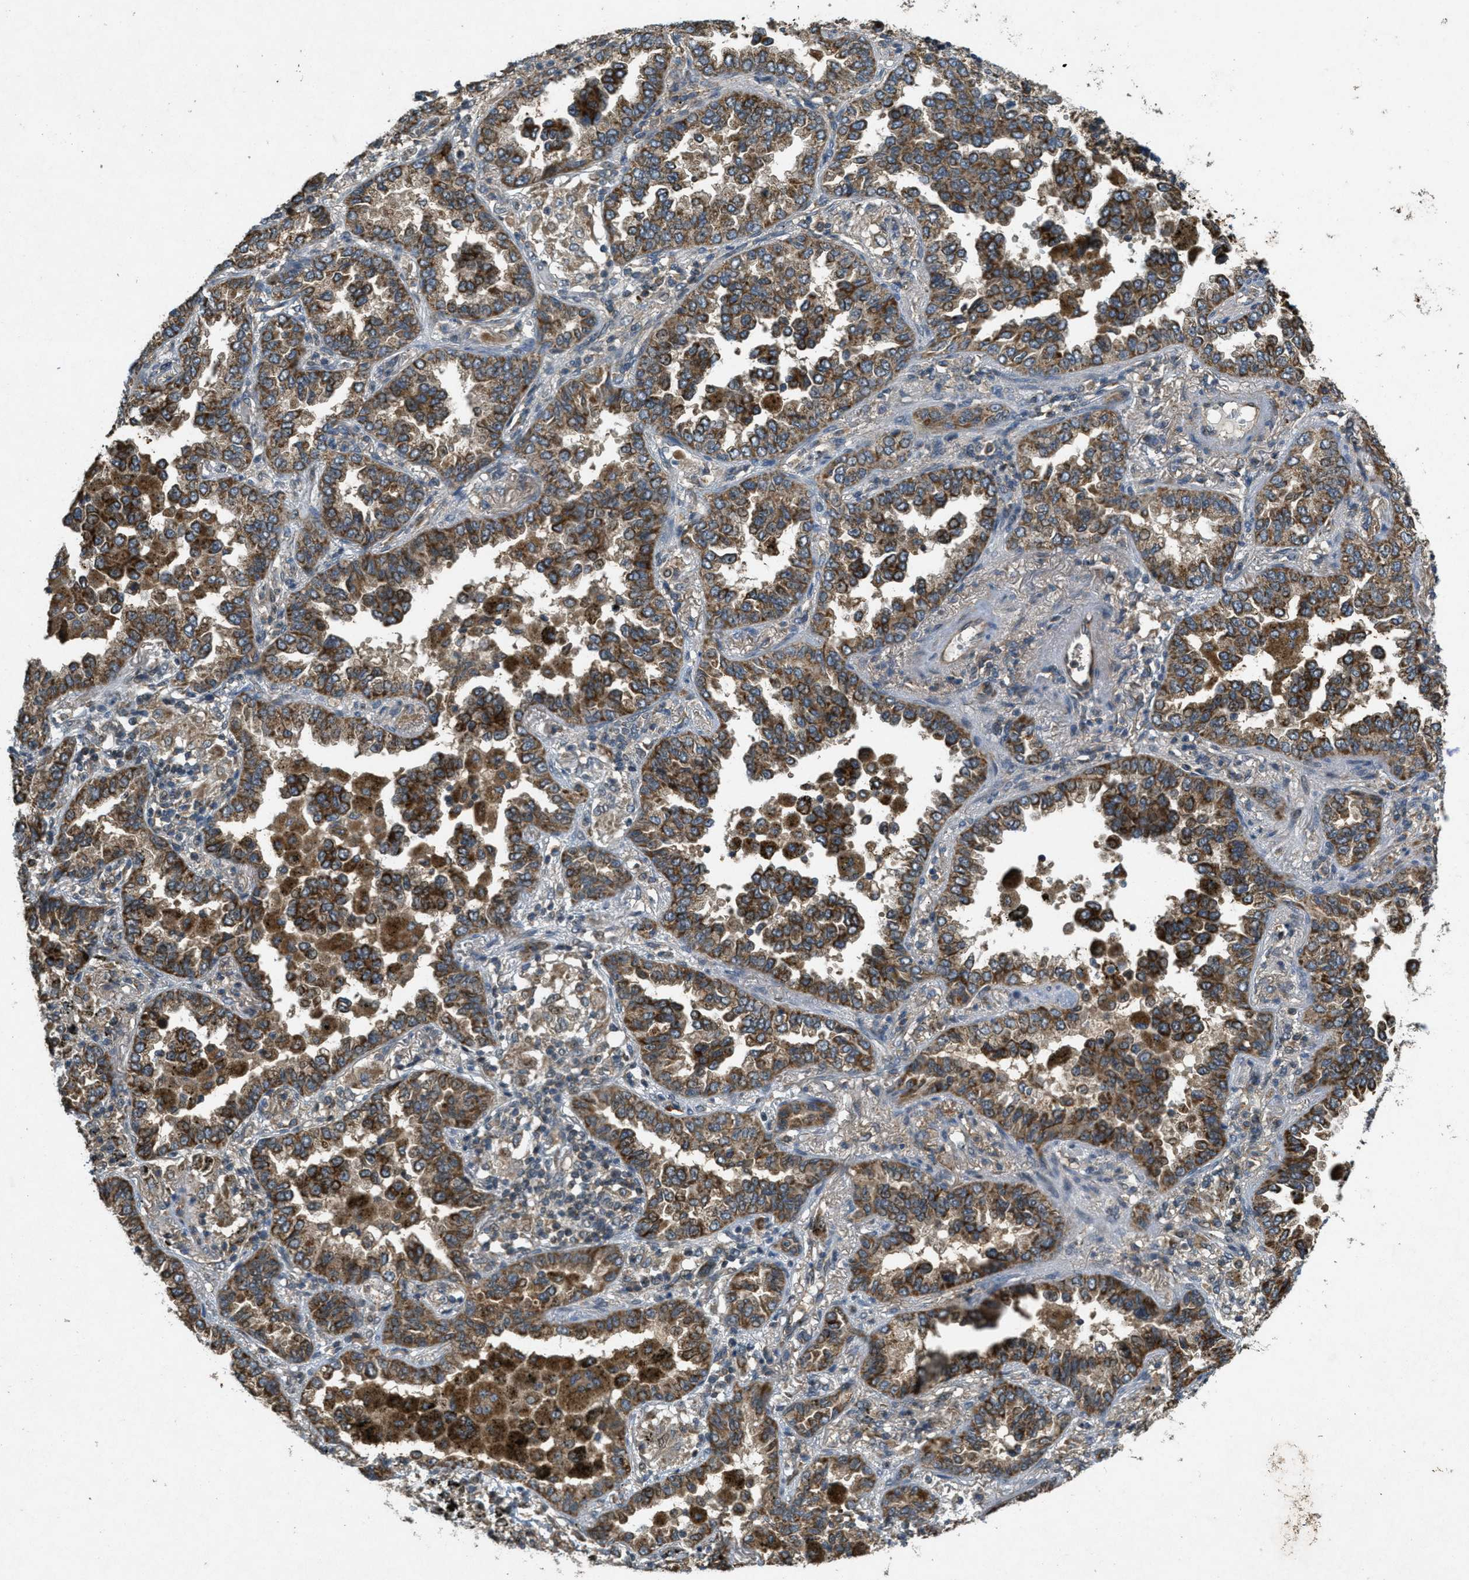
{"staining": {"intensity": "strong", "quantity": ">75%", "location": "cytoplasmic/membranous"}, "tissue": "lung cancer", "cell_type": "Tumor cells", "image_type": "cancer", "snomed": [{"axis": "morphology", "description": "Normal tissue, NOS"}, {"axis": "morphology", "description": "Adenocarcinoma, NOS"}, {"axis": "topography", "description": "Lung"}], "caption": "There is high levels of strong cytoplasmic/membranous expression in tumor cells of adenocarcinoma (lung), as demonstrated by immunohistochemical staining (brown color).", "gene": "PPP1R15A", "patient": {"sex": "male", "age": 59}}